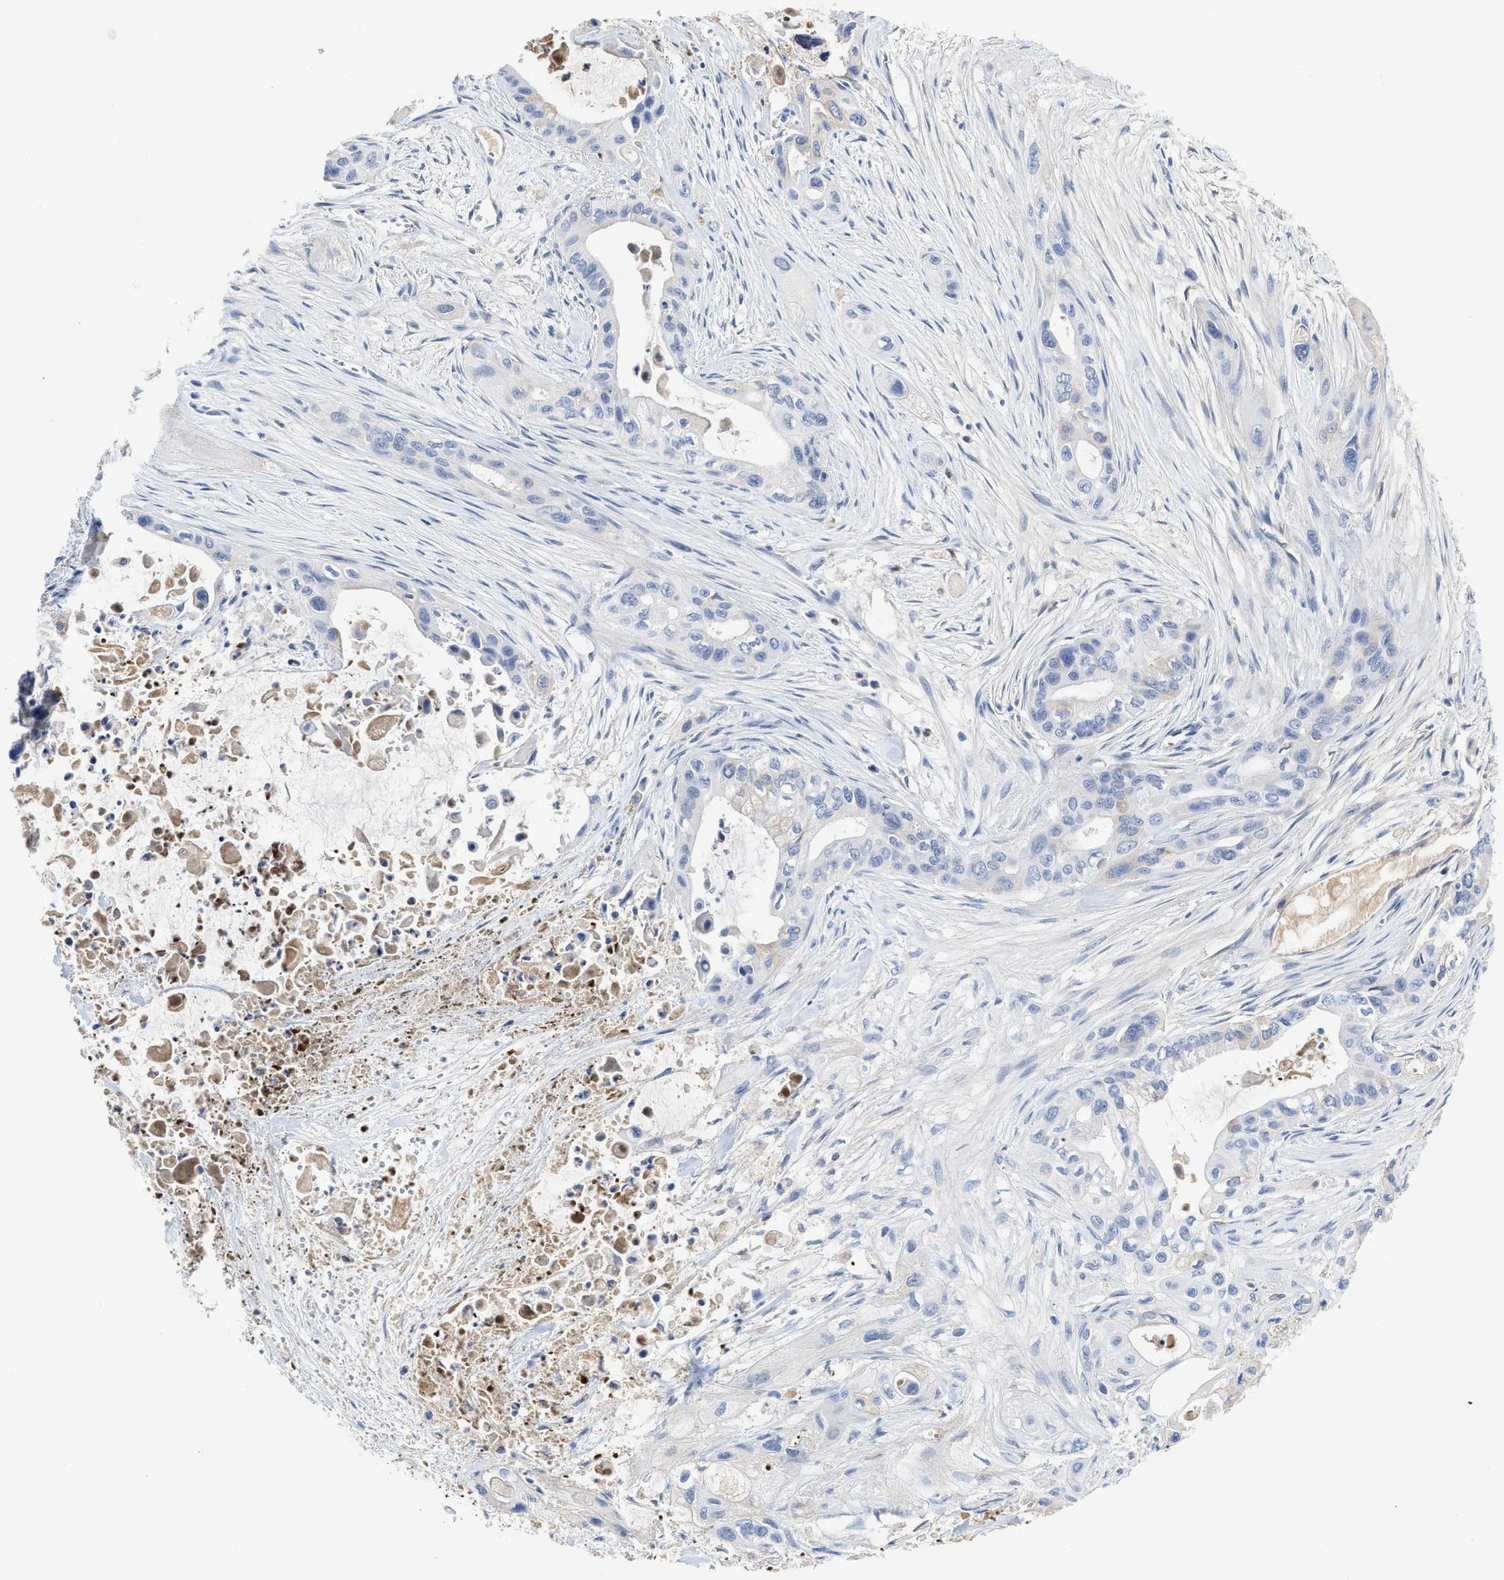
{"staining": {"intensity": "negative", "quantity": "none", "location": "none"}, "tissue": "pancreatic cancer", "cell_type": "Tumor cells", "image_type": "cancer", "snomed": [{"axis": "morphology", "description": "Adenocarcinoma, NOS"}, {"axis": "topography", "description": "Pancreas"}], "caption": "High magnification brightfield microscopy of pancreatic cancer stained with DAB (3,3'-diaminobenzidine) (brown) and counterstained with hematoxylin (blue): tumor cells show no significant positivity.", "gene": "C2", "patient": {"sex": "male", "age": 73}}